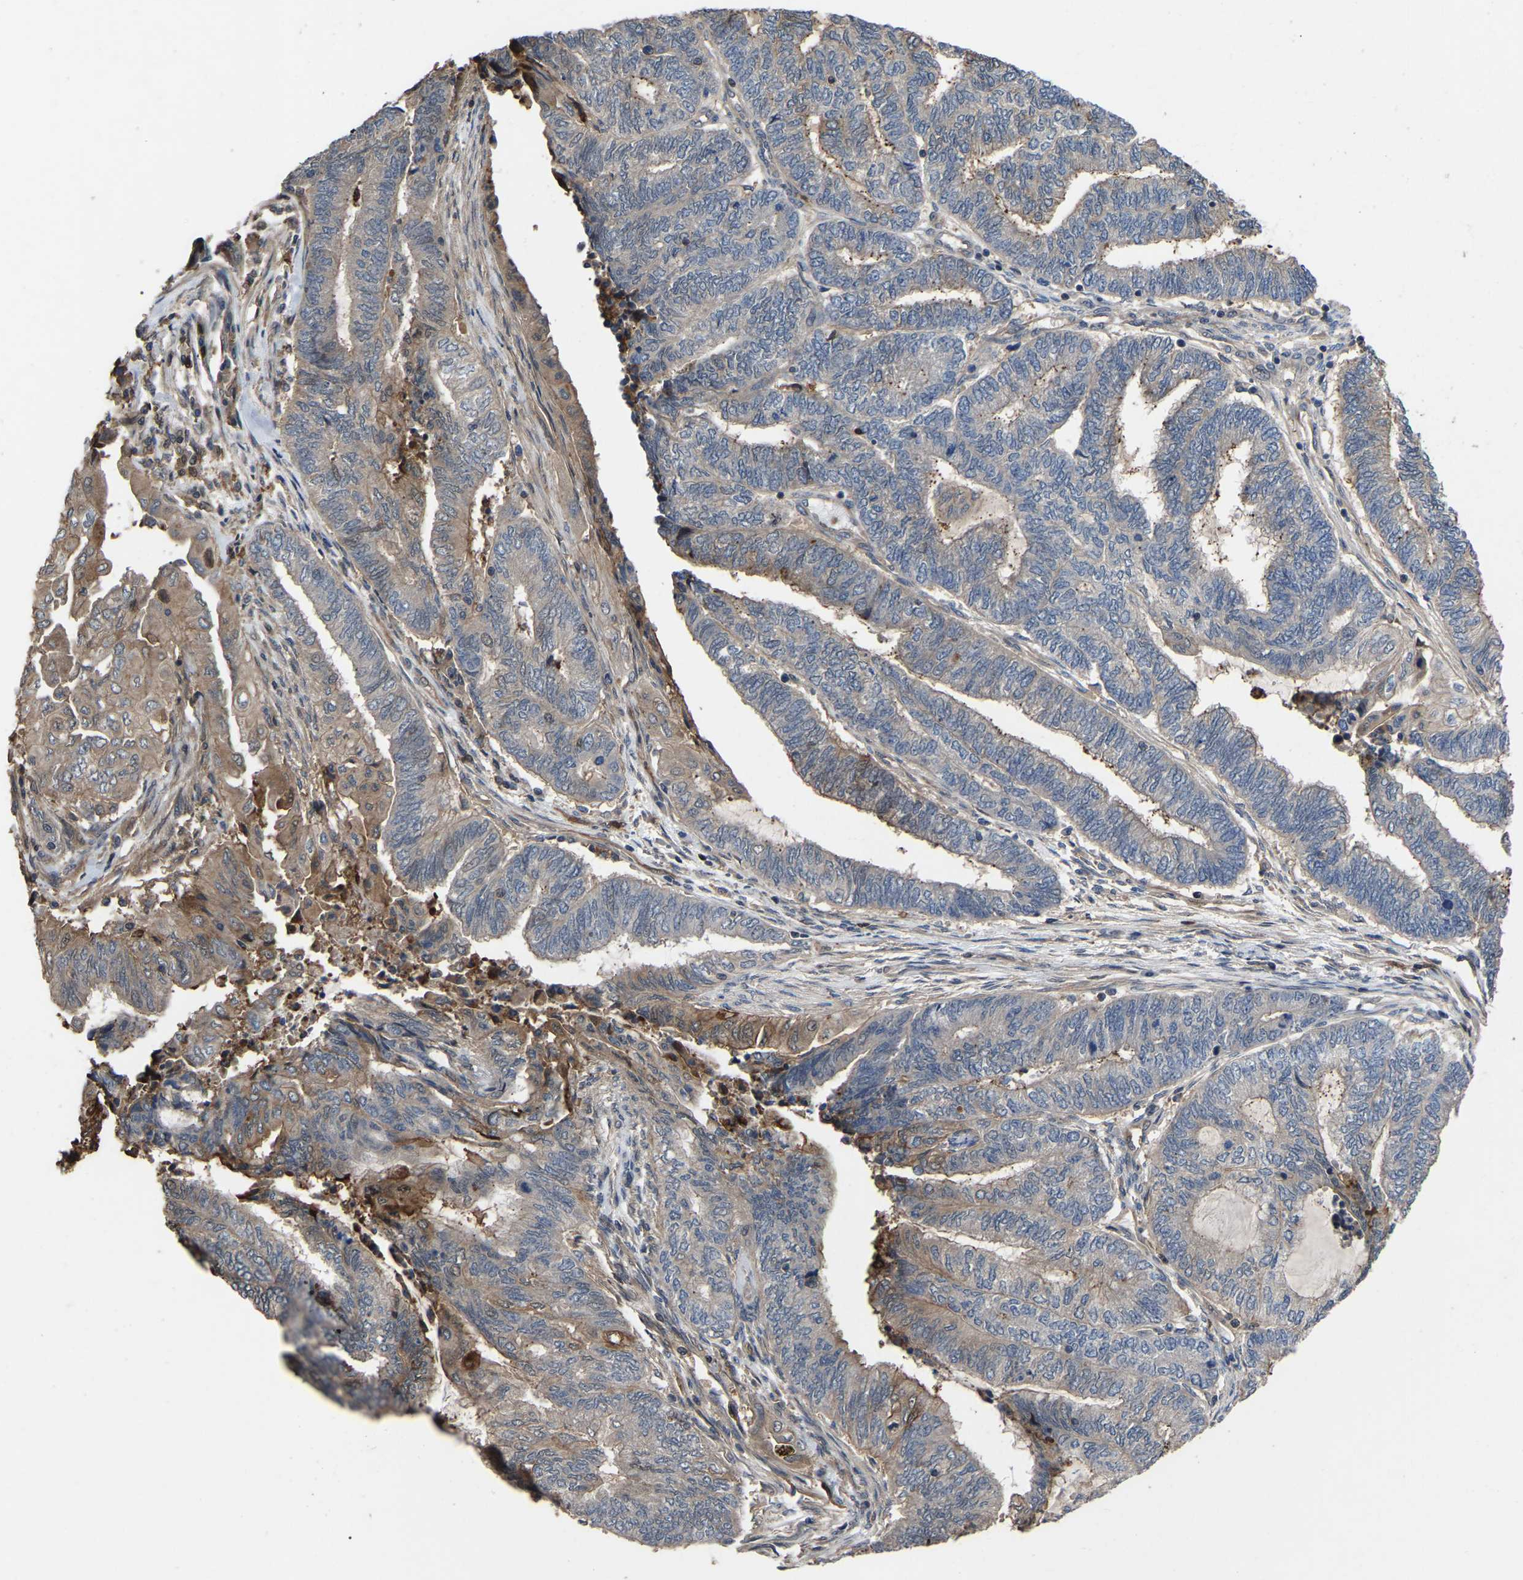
{"staining": {"intensity": "weak", "quantity": "<25%", "location": "cytoplasmic/membranous"}, "tissue": "endometrial cancer", "cell_type": "Tumor cells", "image_type": "cancer", "snomed": [{"axis": "morphology", "description": "Adenocarcinoma, NOS"}, {"axis": "topography", "description": "Uterus"}, {"axis": "topography", "description": "Endometrium"}], "caption": "An immunohistochemistry photomicrograph of endometrial adenocarcinoma is shown. There is no staining in tumor cells of endometrial adenocarcinoma.", "gene": "CIT", "patient": {"sex": "female", "age": 70}}